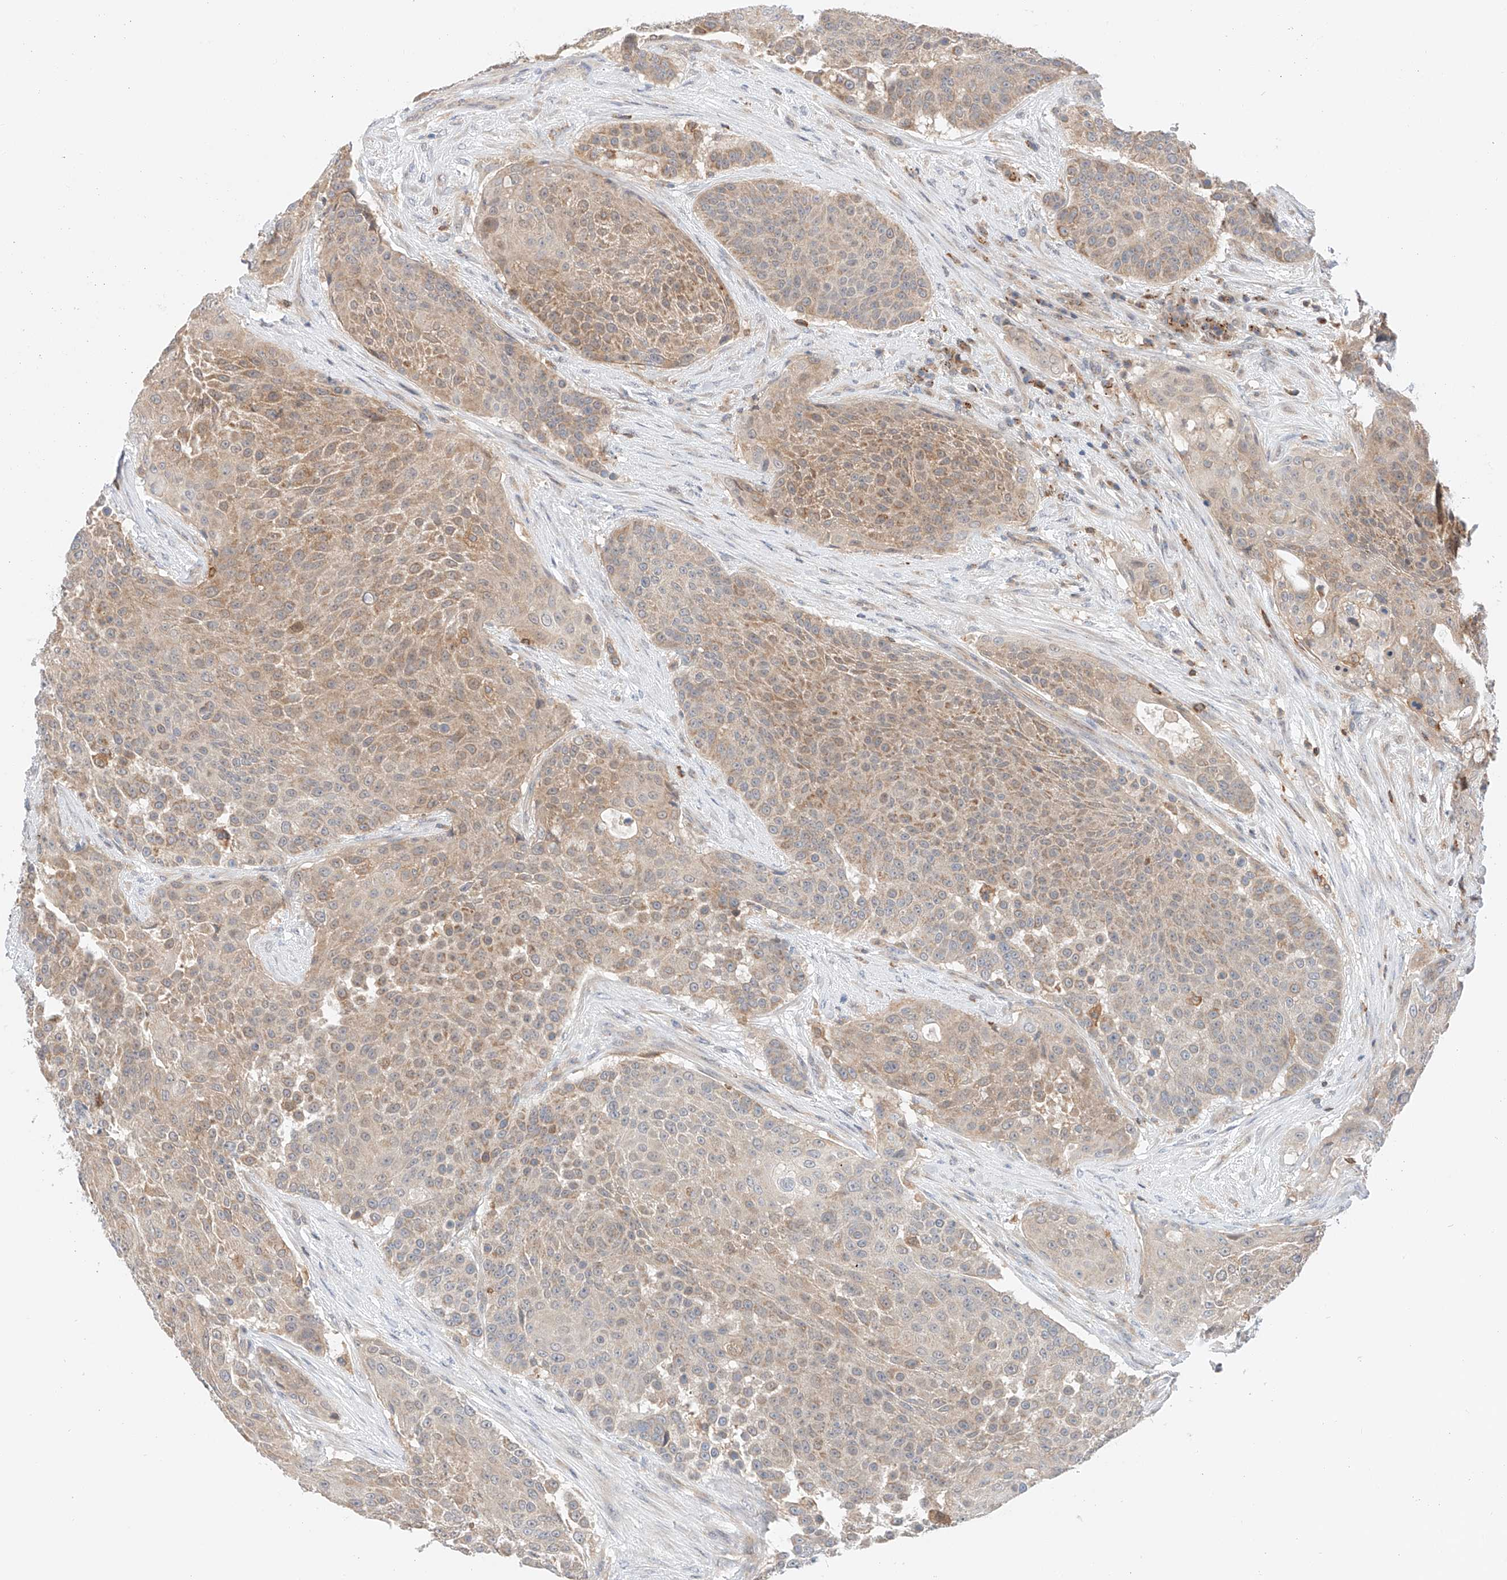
{"staining": {"intensity": "moderate", "quantity": "25%-75%", "location": "cytoplasmic/membranous"}, "tissue": "urothelial cancer", "cell_type": "Tumor cells", "image_type": "cancer", "snomed": [{"axis": "morphology", "description": "Urothelial carcinoma, High grade"}, {"axis": "topography", "description": "Urinary bladder"}], "caption": "This is an image of IHC staining of urothelial carcinoma (high-grade), which shows moderate positivity in the cytoplasmic/membranous of tumor cells.", "gene": "MFN2", "patient": {"sex": "female", "age": 63}}